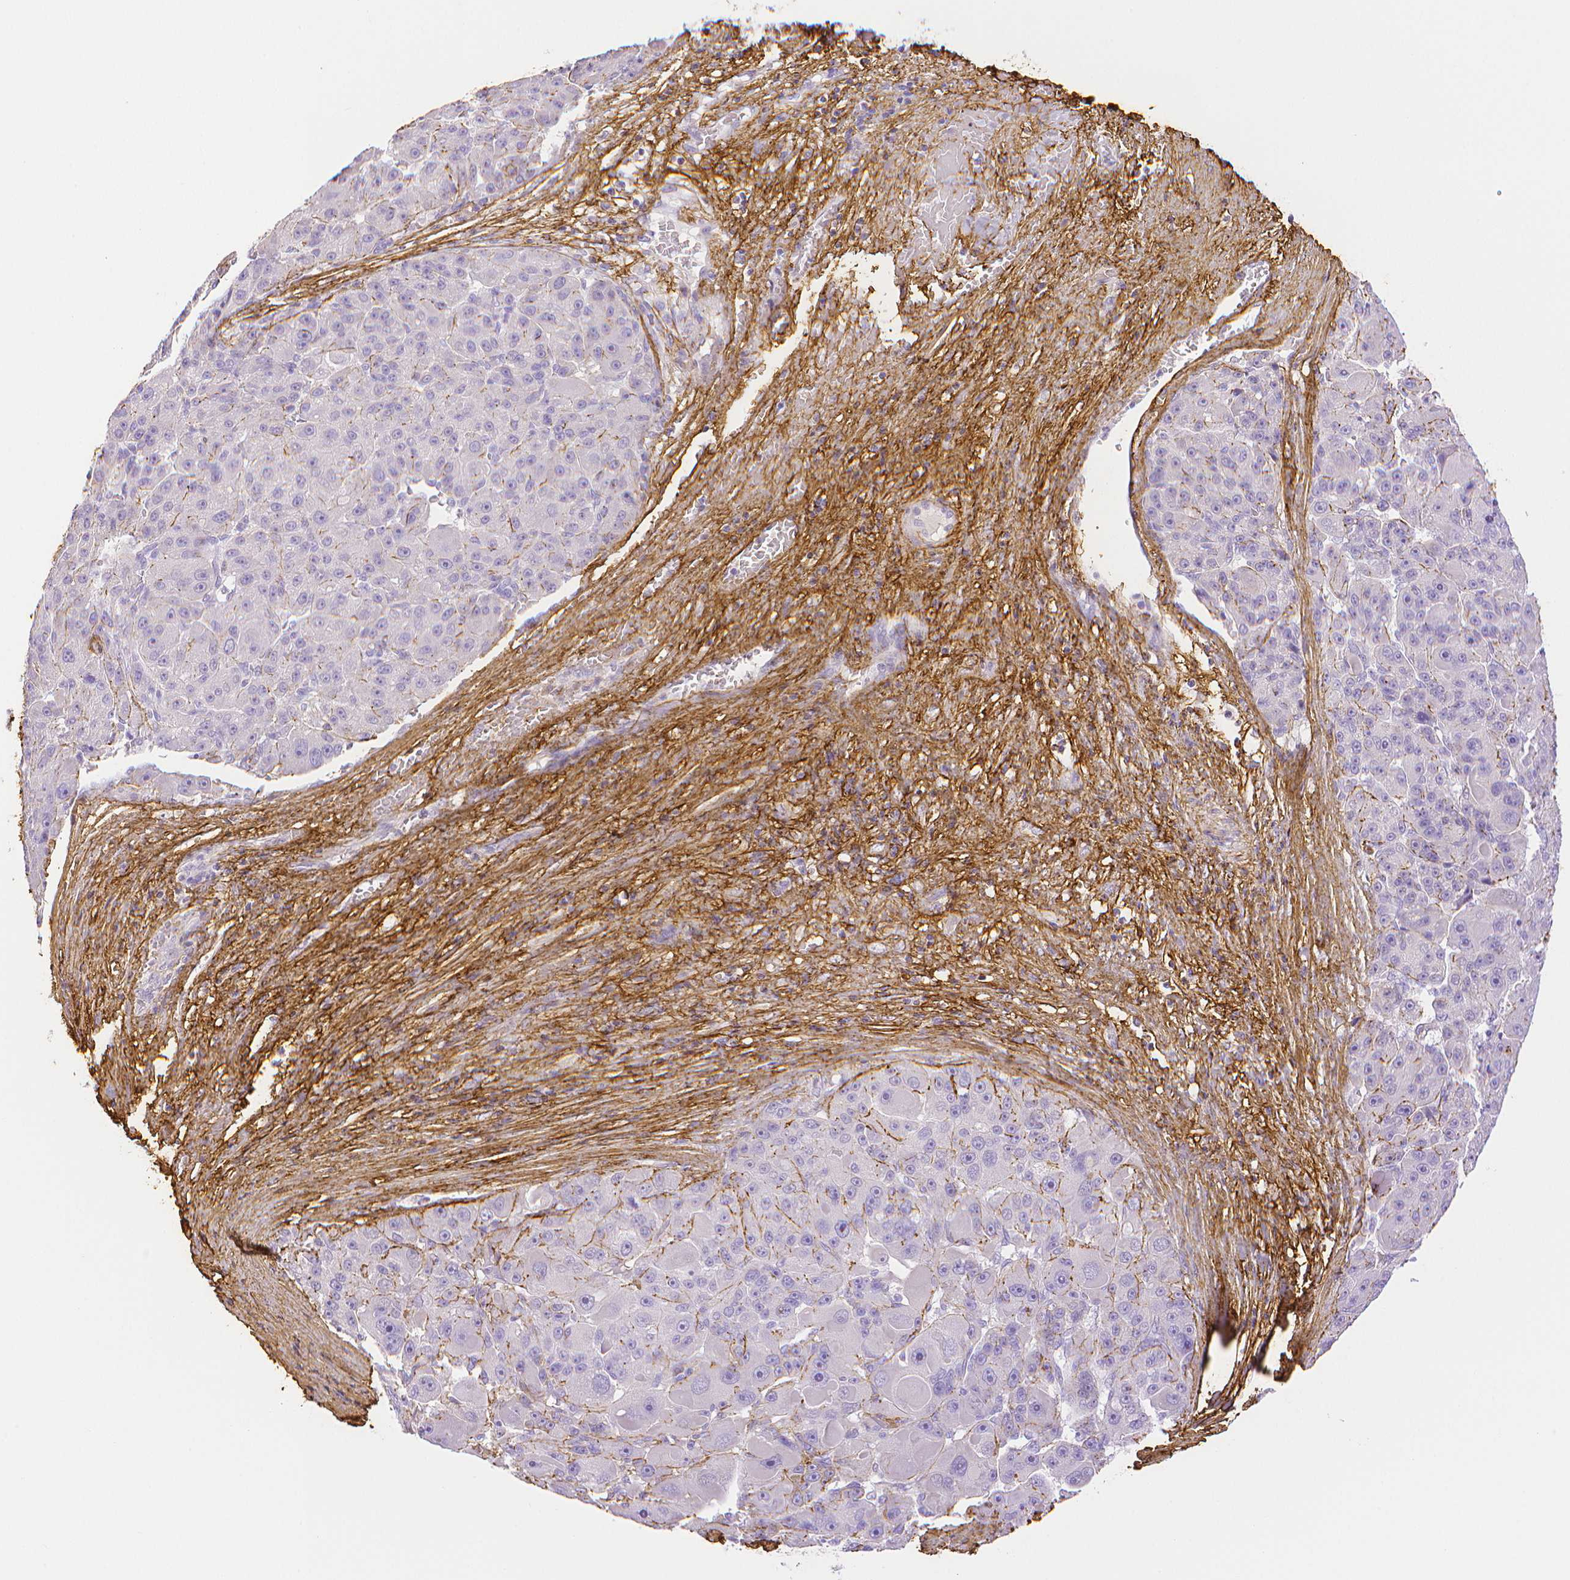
{"staining": {"intensity": "negative", "quantity": "none", "location": "none"}, "tissue": "liver cancer", "cell_type": "Tumor cells", "image_type": "cancer", "snomed": [{"axis": "morphology", "description": "Carcinoma, Hepatocellular, NOS"}, {"axis": "topography", "description": "Liver"}], "caption": "An image of liver cancer (hepatocellular carcinoma) stained for a protein exhibits no brown staining in tumor cells. (Brightfield microscopy of DAB (3,3'-diaminobenzidine) IHC at high magnification).", "gene": "FBN1", "patient": {"sex": "male", "age": 76}}